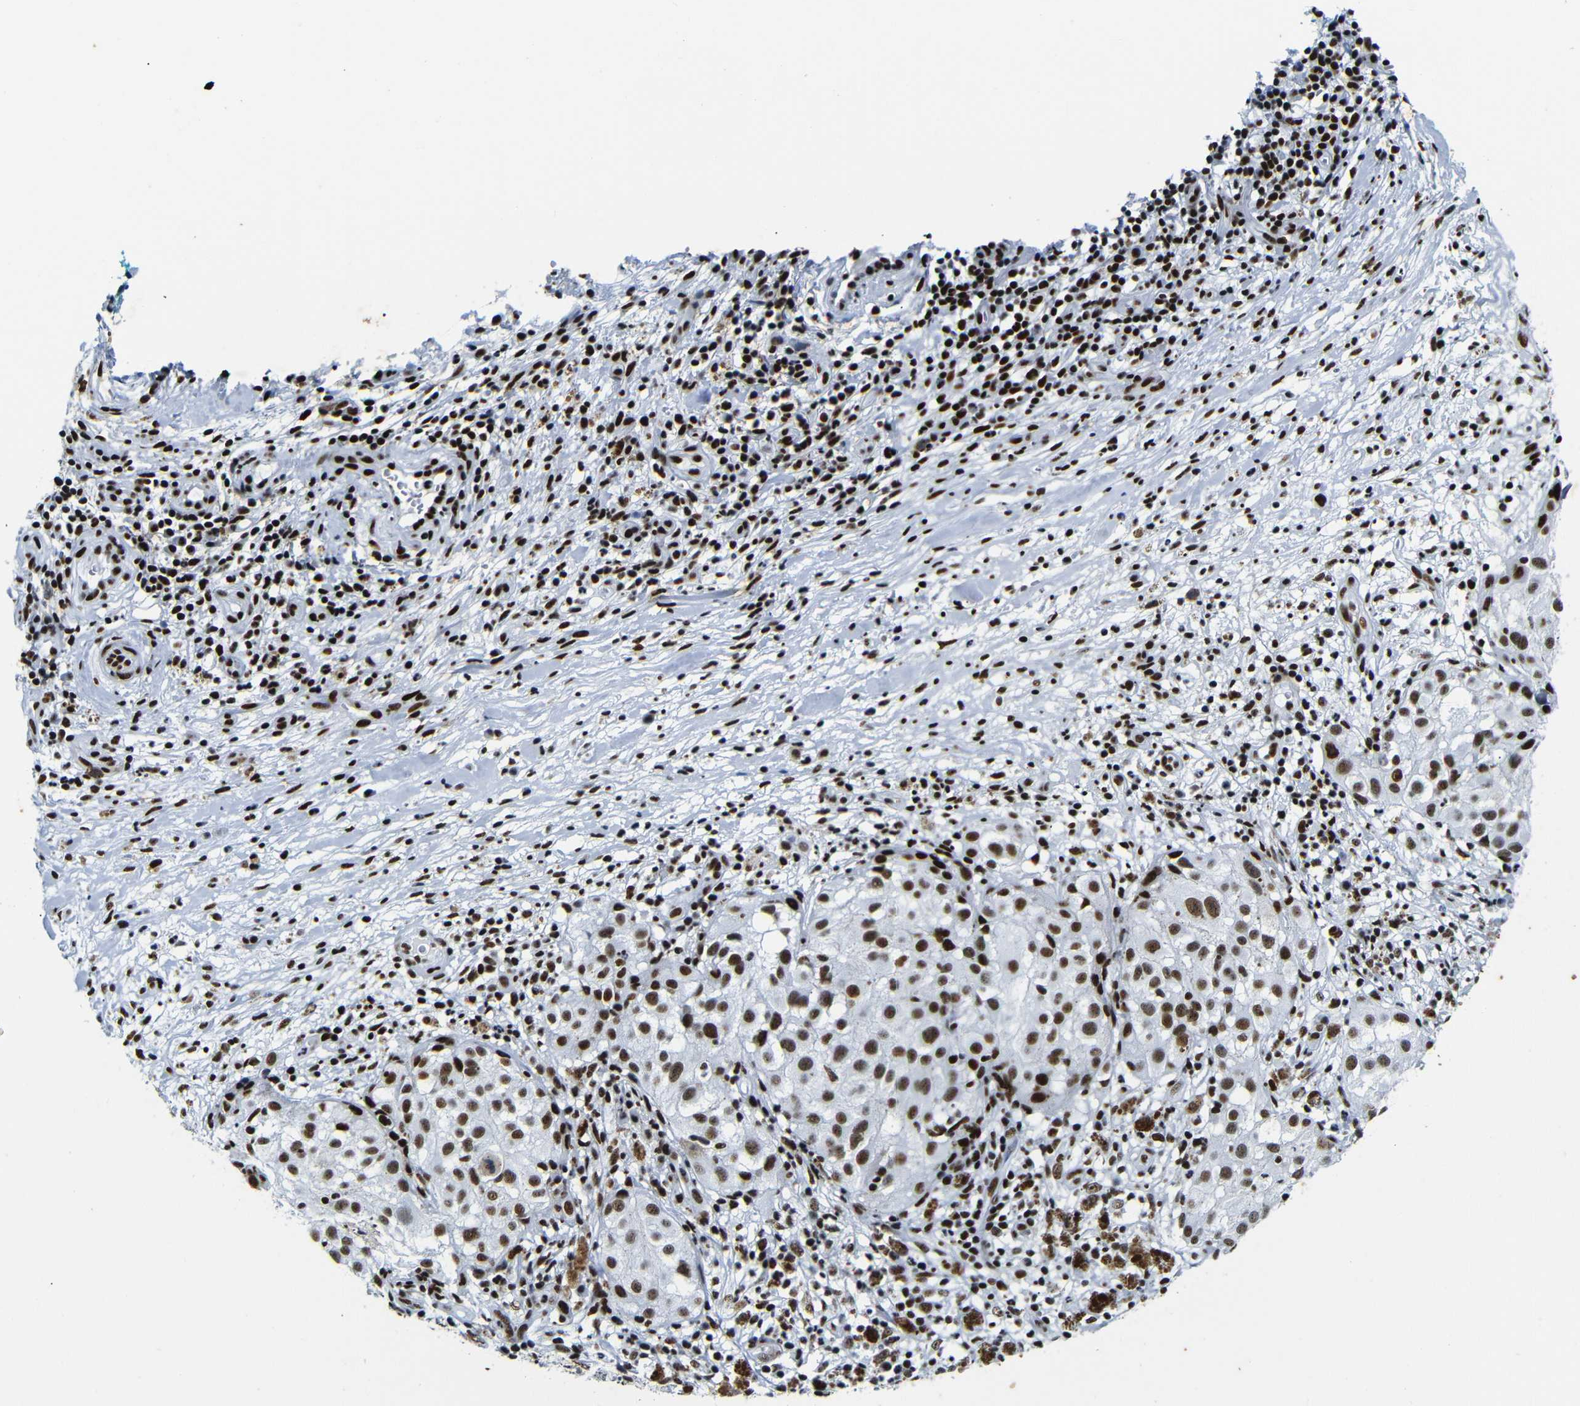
{"staining": {"intensity": "strong", "quantity": ">75%", "location": "nuclear"}, "tissue": "melanoma", "cell_type": "Tumor cells", "image_type": "cancer", "snomed": [{"axis": "morphology", "description": "Necrosis, NOS"}, {"axis": "morphology", "description": "Malignant melanoma, NOS"}, {"axis": "topography", "description": "Skin"}], "caption": "Human melanoma stained for a protein (brown) demonstrates strong nuclear positive positivity in about >75% of tumor cells.", "gene": "SRSF1", "patient": {"sex": "female", "age": 87}}